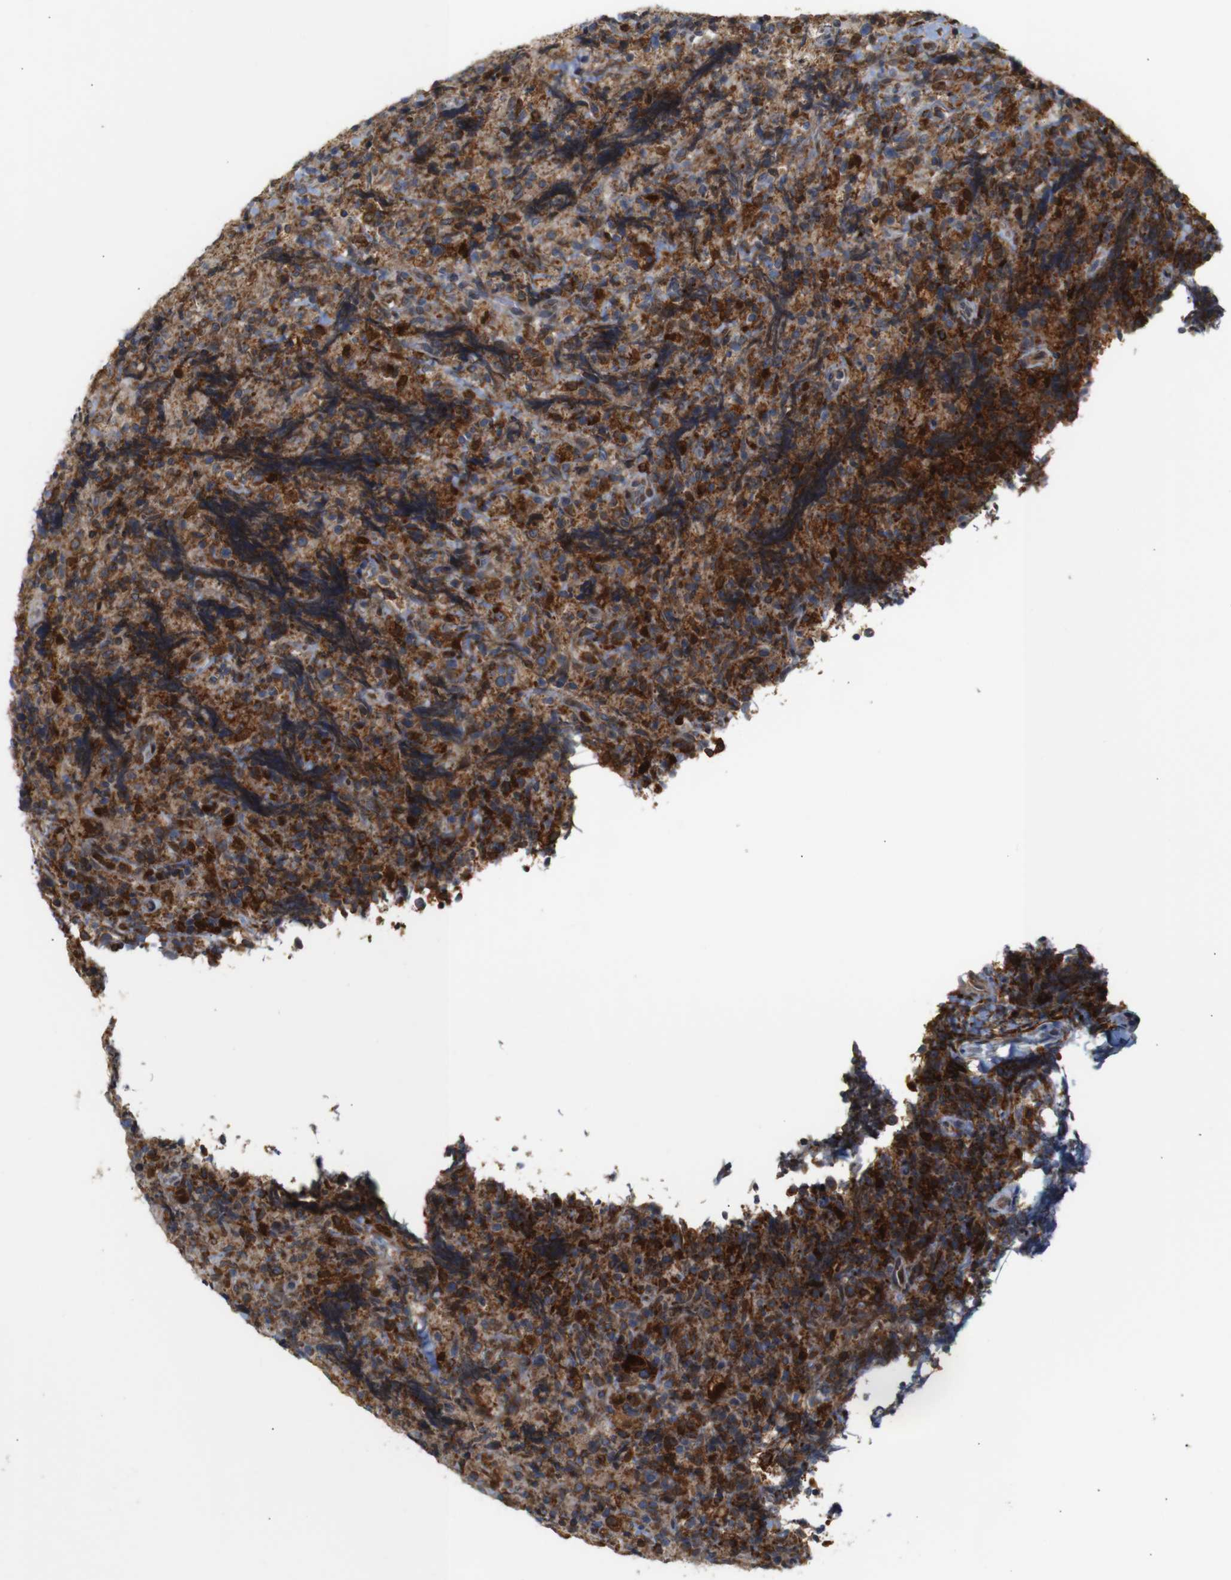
{"staining": {"intensity": "moderate", "quantity": ">75%", "location": "cytoplasmic/membranous"}, "tissue": "lymphoma", "cell_type": "Tumor cells", "image_type": "cancer", "snomed": [{"axis": "morphology", "description": "Malignant lymphoma, non-Hodgkin's type, High grade"}, {"axis": "topography", "description": "Tonsil"}], "caption": "Protein analysis of lymphoma tissue shows moderate cytoplasmic/membranous positivity in about >75% of tumor cells. (DAB (3,3'-diaminobenzidine) IHC with brightfield microscopy, high magnification).", "gene": "PTPN1", "patient": {"sex": "female", "age": 36}}